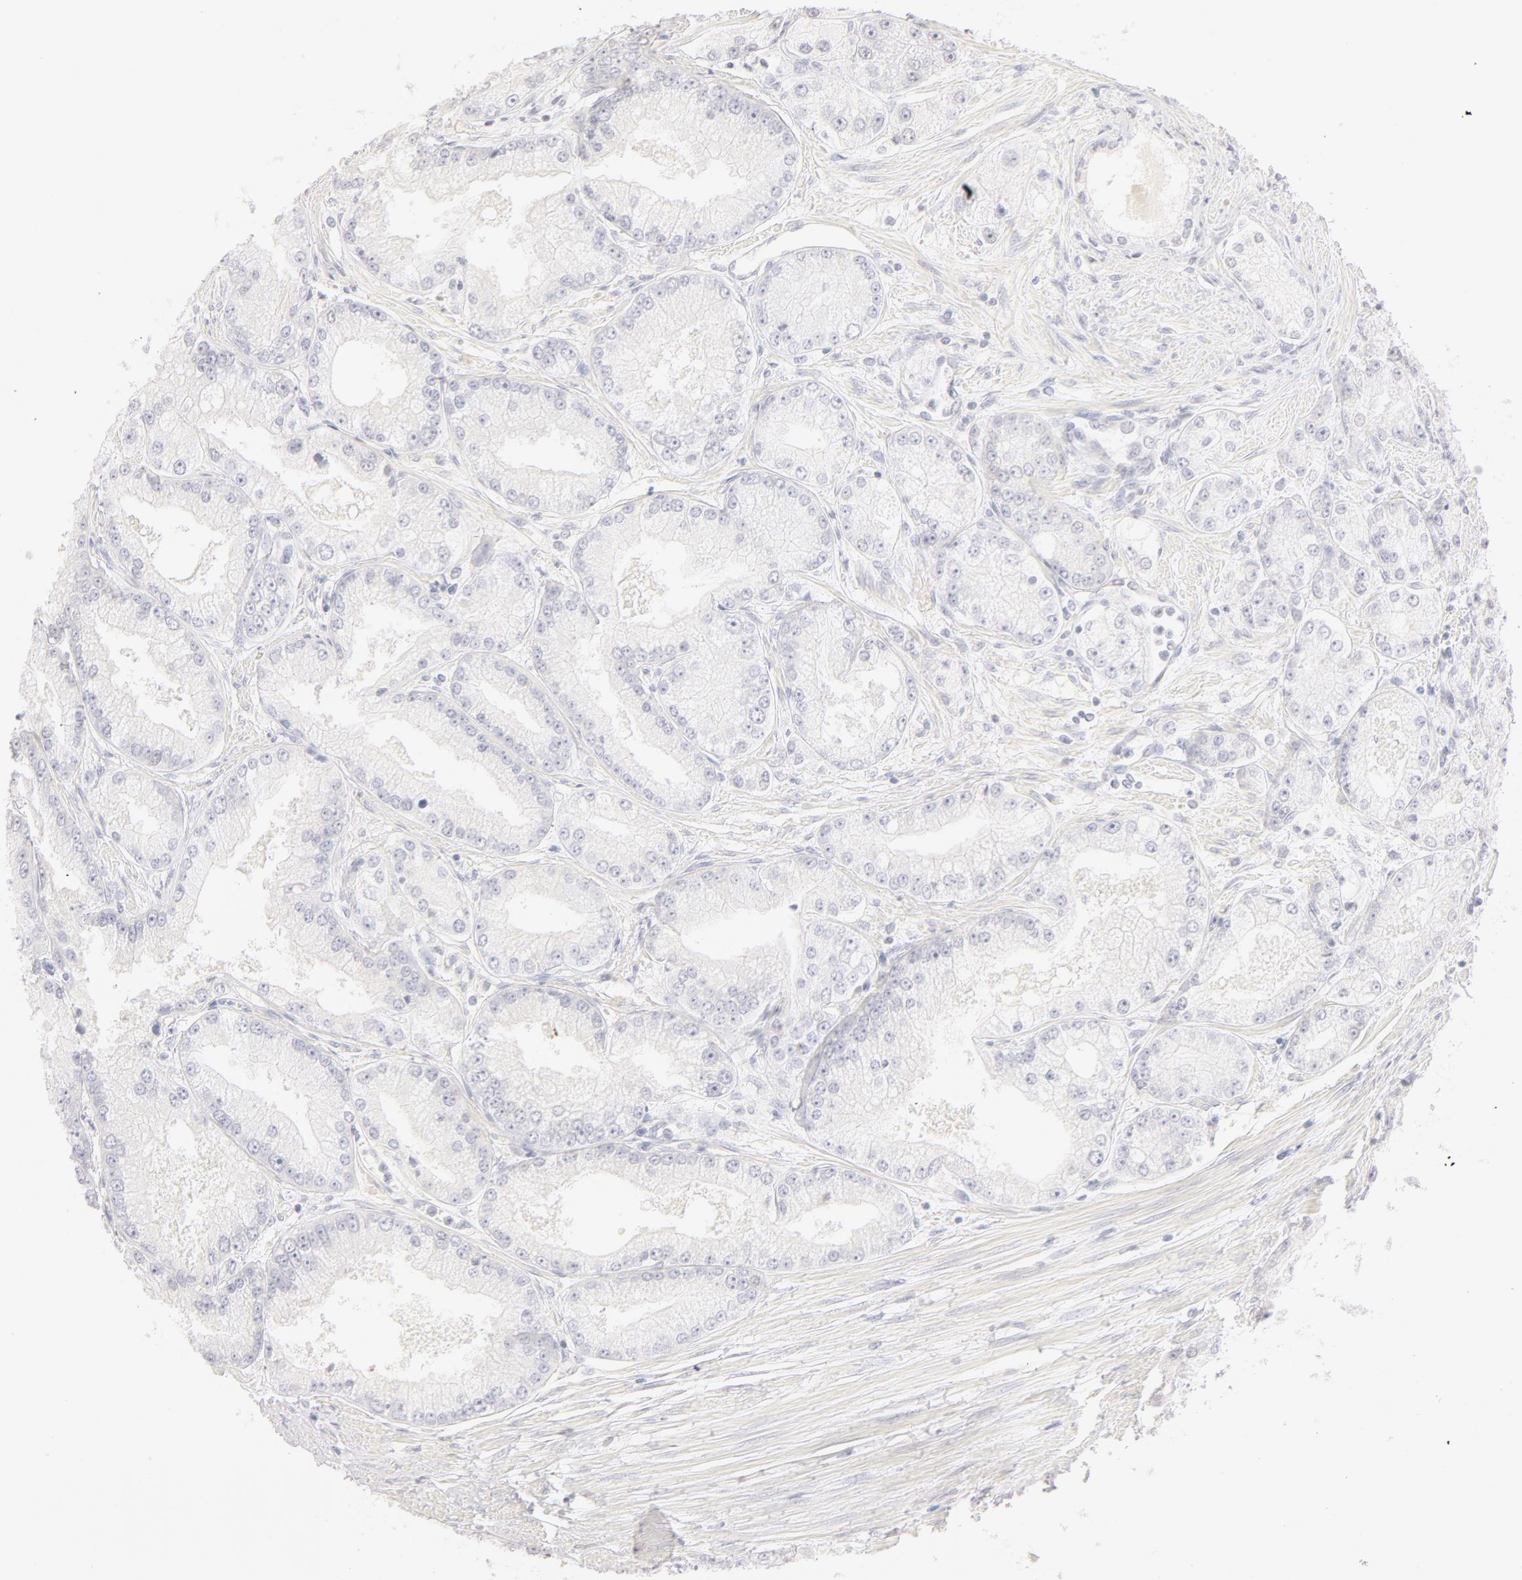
{"staining": {"intensity": "negative", "quantity": "none", "location": "none"}, "tissue": "prostate cancer", "cell_type": "Tumor cells", "image_type": "cancer", "snomed": [{"axis": "morphology", "description": "Adenocarcinoma, Medium grade"}, {"axis": "topography", "description": "Prostate"}], "caption": "Micrograph shows no significant protein positivity in tumor cells of prostate adenocarcinoma (medium-grade).", "gene": "LGALS7B", "patient": {"sex": "male", "age": 72}}